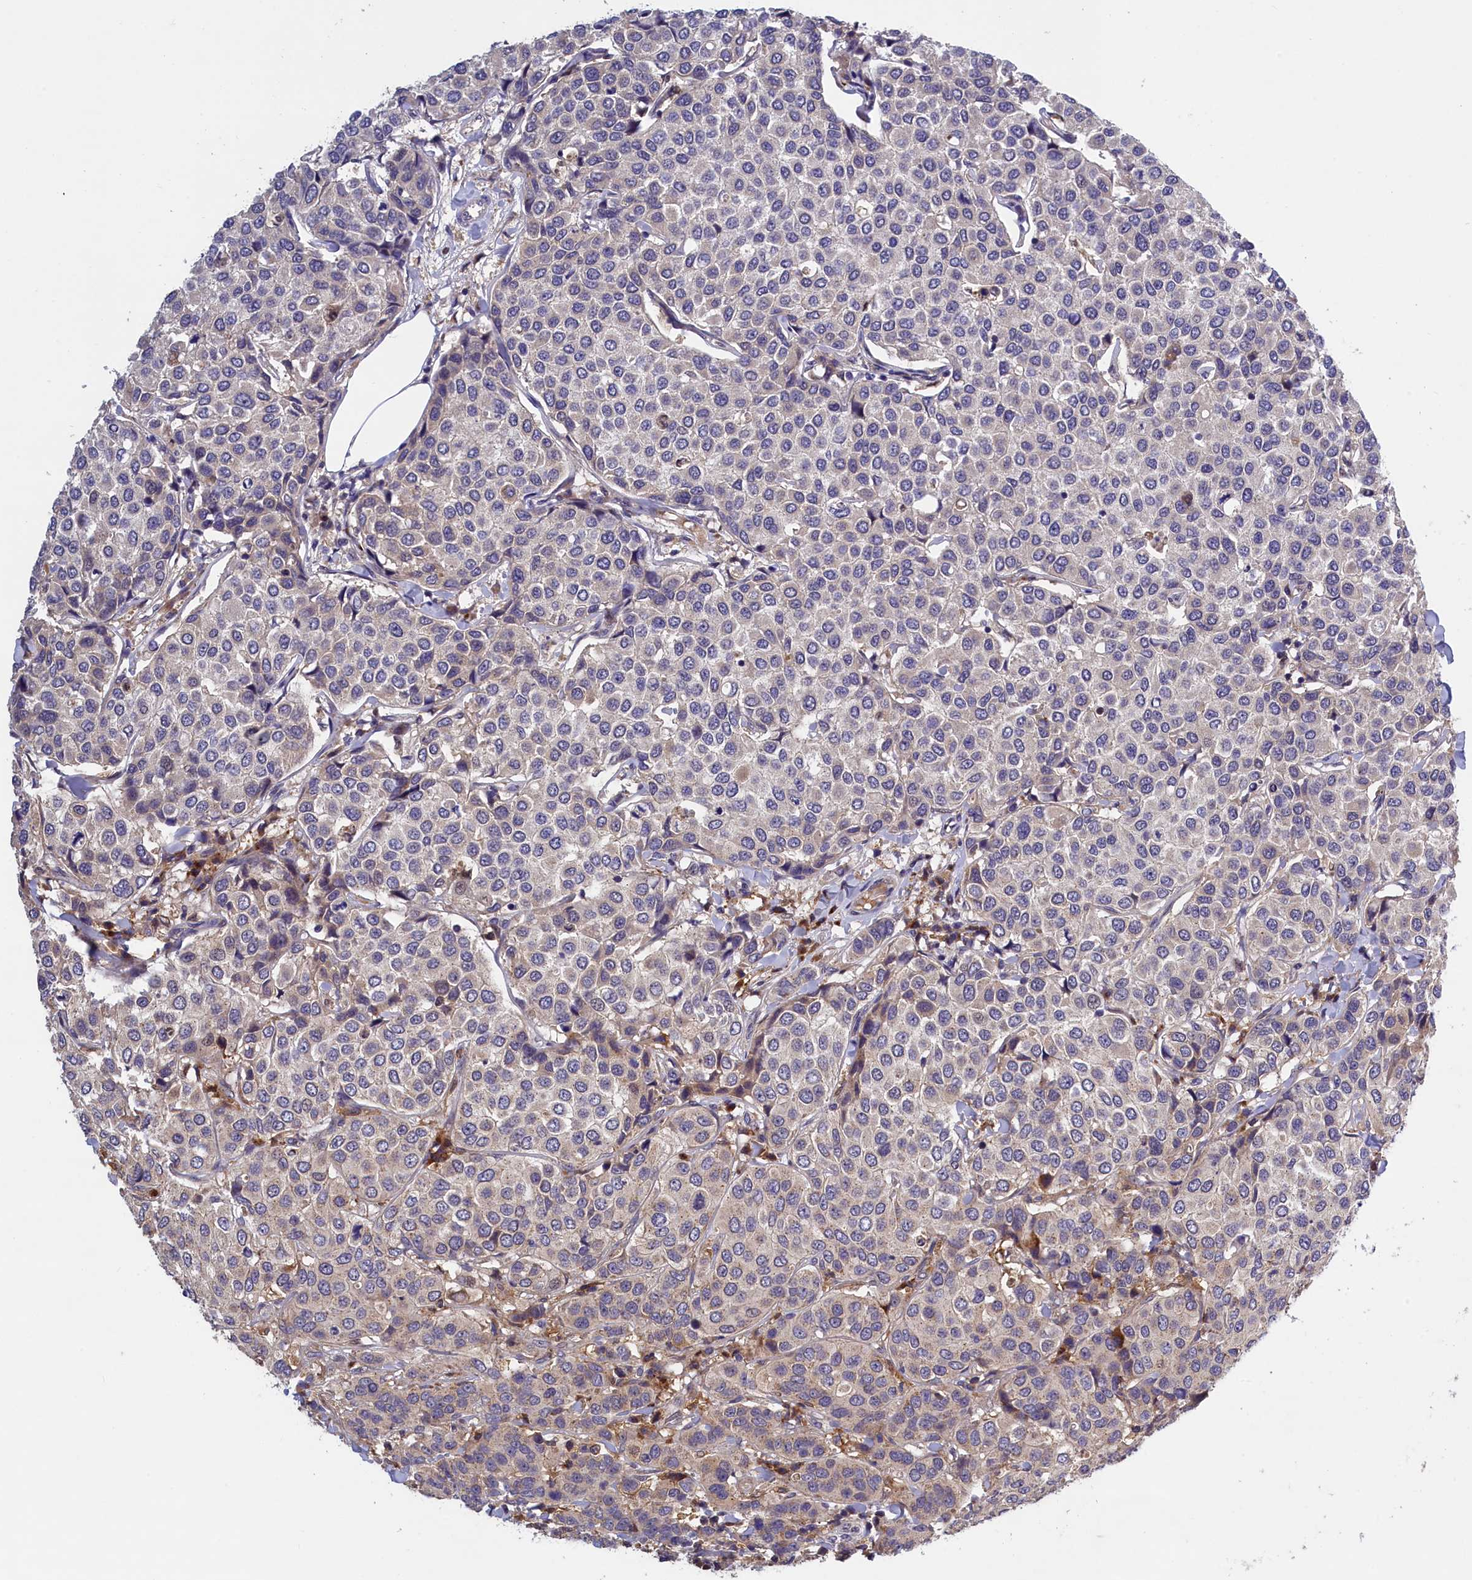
{"staining": {"intensity": "negative", "quantity": "none", "location": "none"}, "tissue": "breast cancer", "cell_type": "Tumor cells", "image_type": "cancer", "snomed": [{"axis": "morphology", "description": "Duct carcinoma"}, {"axis": "topography", "description": "Breast"}], "caption": "Immunohistochemistry (IHC) photomicrograph of neoplastic tissue: human breast infiltrating ductal carcinoma stained with DAB (3,3'-diaminobenzidine) reveals no significant protein staining in tumor cells. (DAB (3,3'-diaminobenzidine) immunohistochemistry visualized using brightfield microscopy, high magnification).", "gene": "NAIP", "patient": {"sex": "female", "age": 55}}